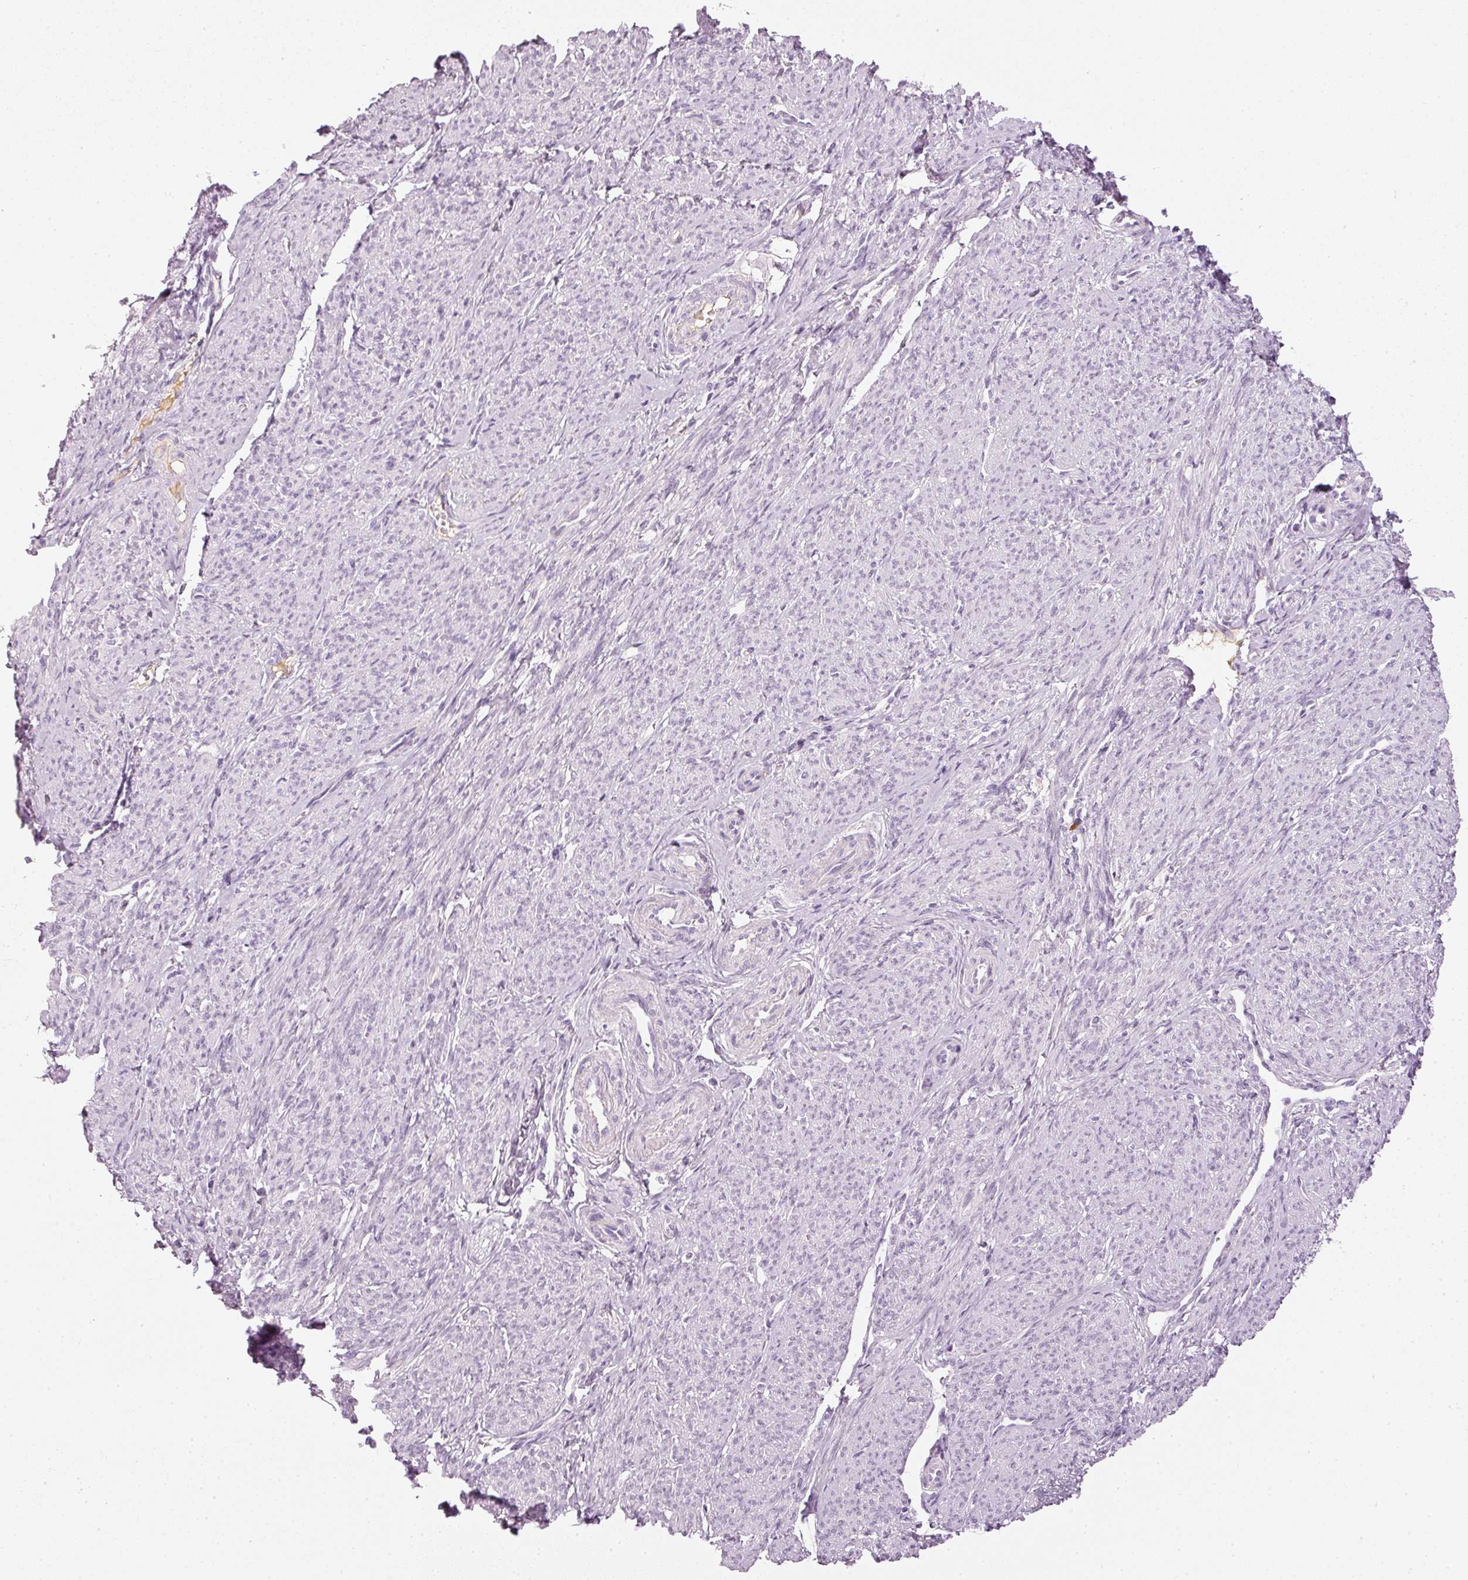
{"staining": {"intensity": "negative", "quantity": "none", "location": "none"}, "tissue": "smooth muscle", "cell_type": "Smooth muscle cells", "image_type": "normal", "snomed": [{"axis": "morphology", "description": "Normal tissue, NOS"}, {"axis": "topography", "description": "Smooth muscle"}], "caption": "Smooth muscle stained for a protein using immunohistochemistry demonstrates no positivity smooth muscle cells.", "gene": "VCAM1", "patient": {"sex": "female", "age": 65}}